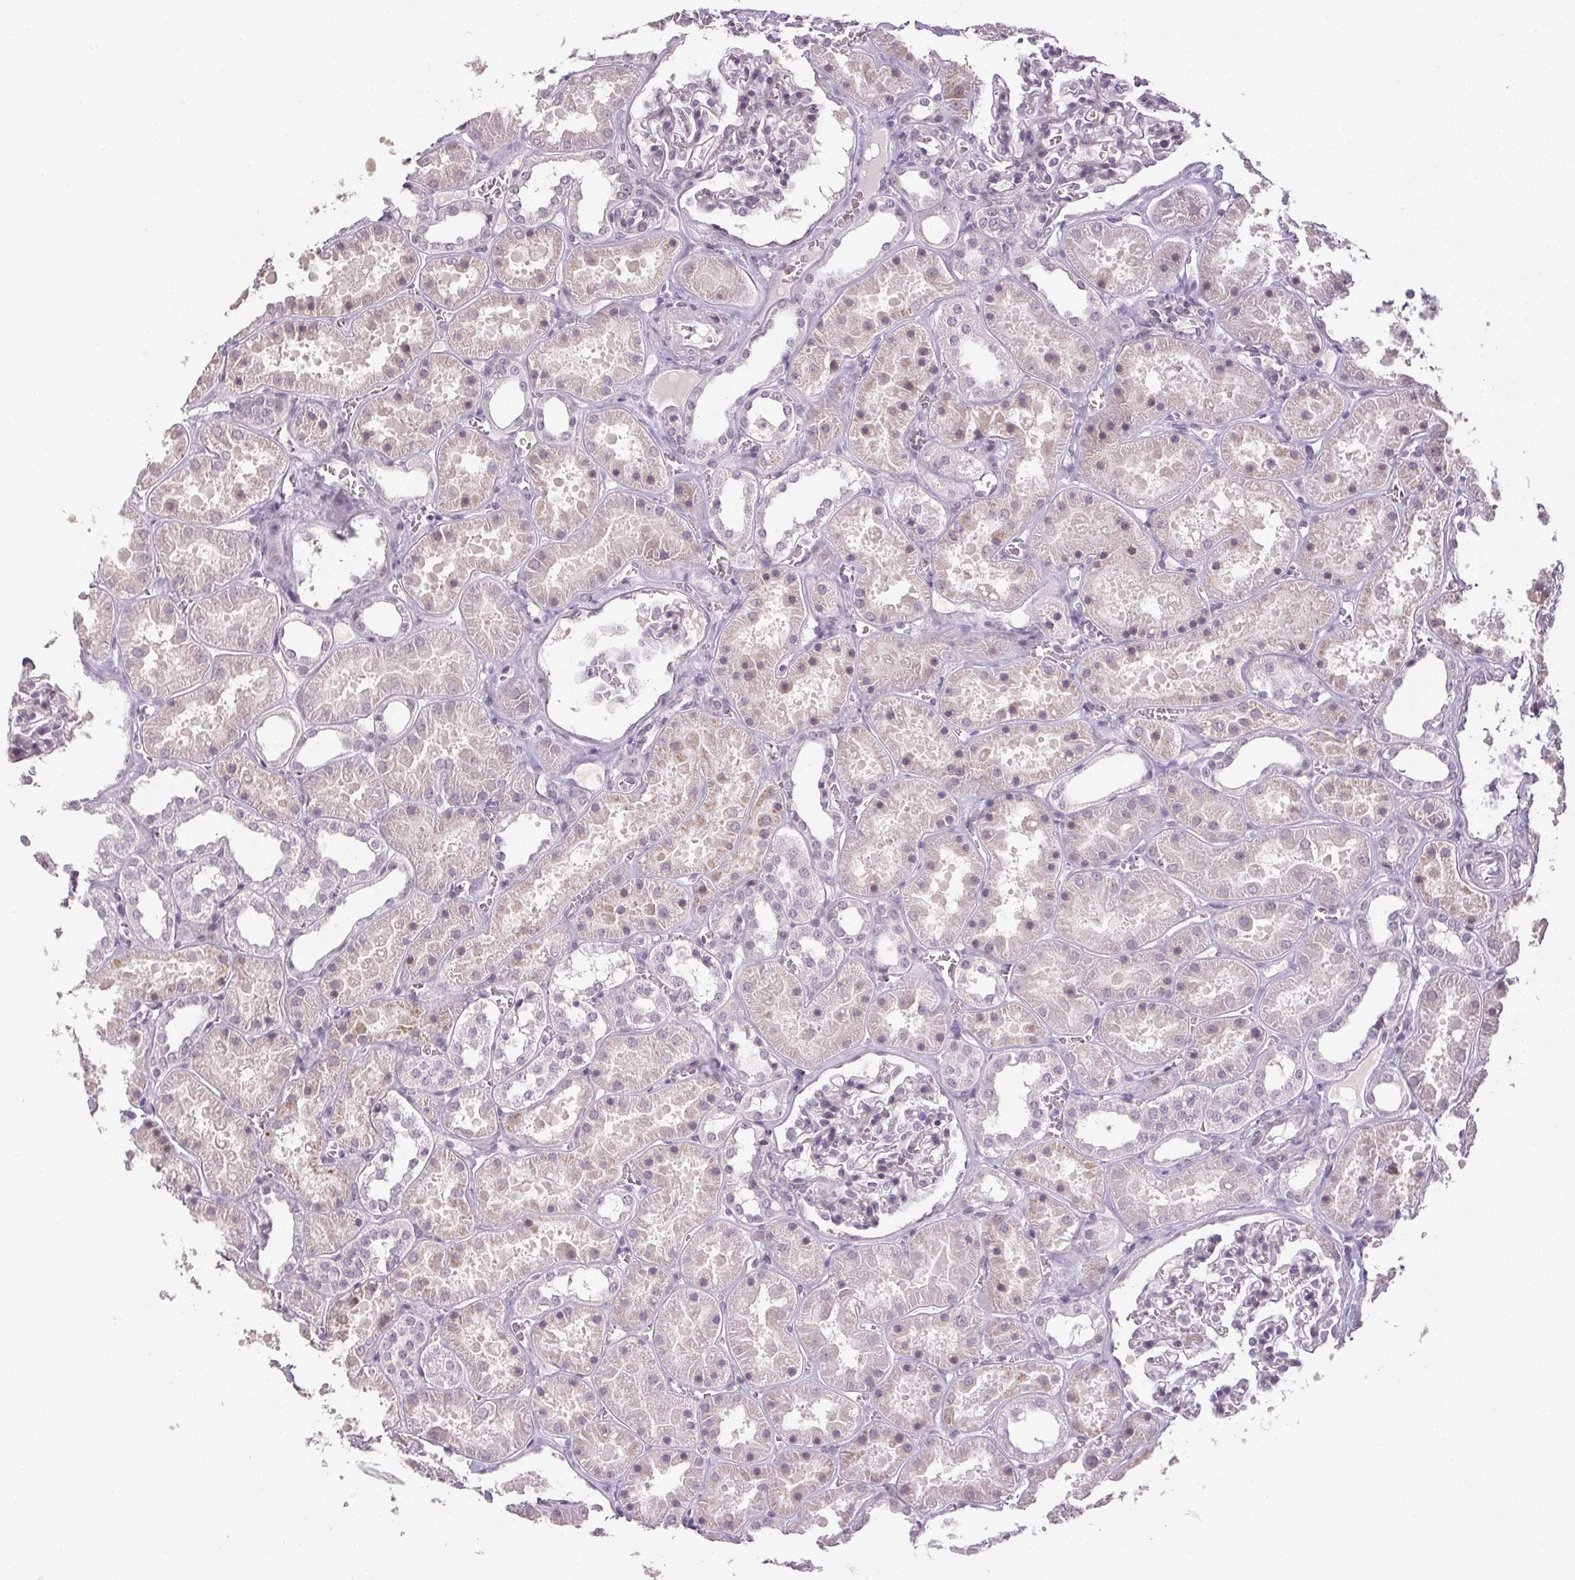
{"staining": {"intensity": "negative", "quantity": "none", "location": "none"}, "tissue": "kidney", "cell_type": "Cells in glomeruli", "image_type": "normal", "snomed": [{"axis": "morphology", "description": "Normal tissue, NOS"}, {"axis": "topography", "description": "Kidney"}], "caption": "Immunohistochemistry histopathology image of benign kidney: human kidney stained with DAB (3,3'-diaminobenzidine) exhibits no significant protein expression in cells in glomeruli.", "gene": "FAM168A", "patient": {"sex": "female", "age": 41}}